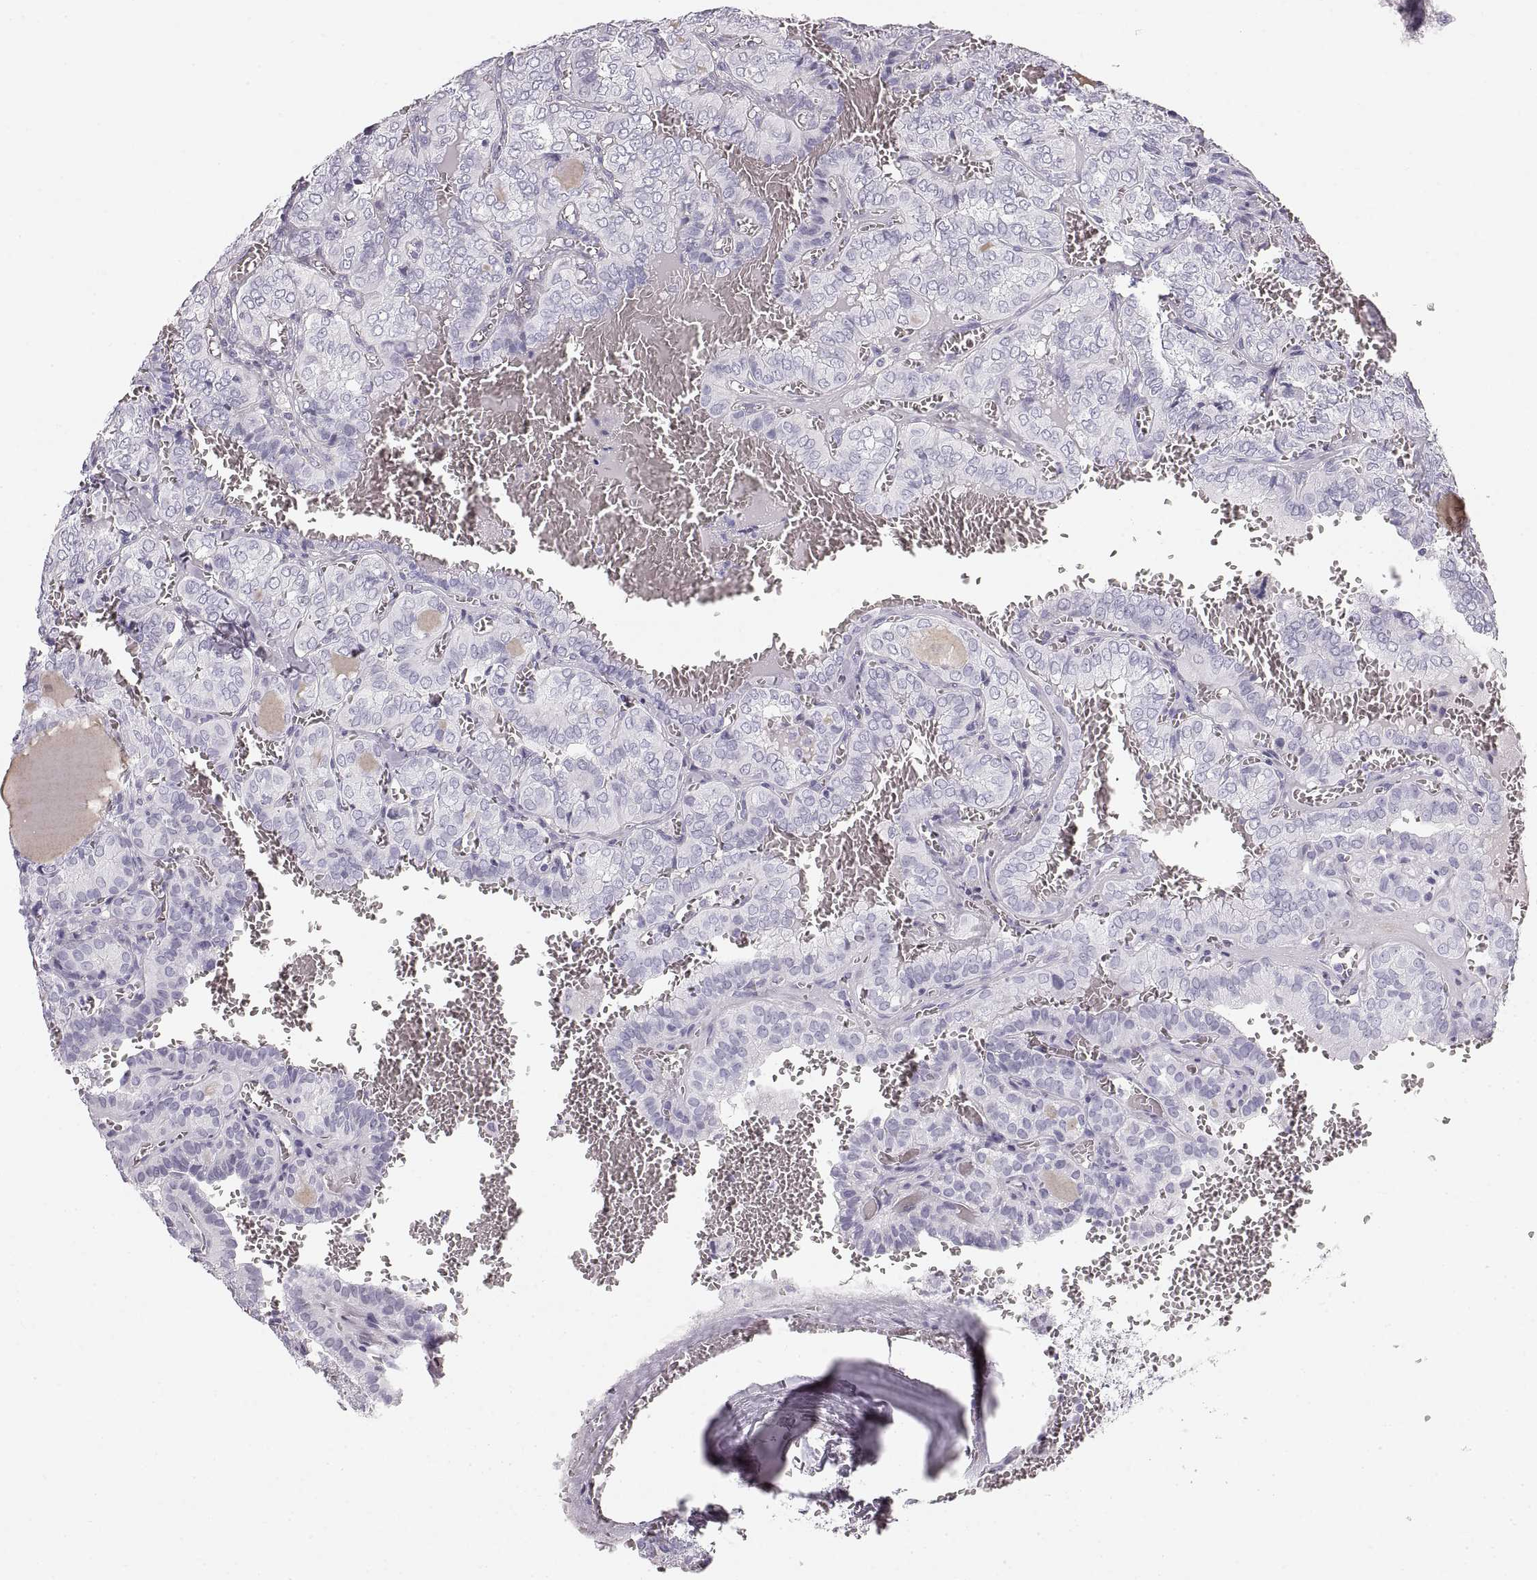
{"staining": {"intensity": "negative", "quantity": "none", "location": "none"}, "tissue": "thyroid cancer", "cell_type": "Tumor cells", "image_type": "cancer", "snomed": [{"axis": "morphology", "description": "Papillary adenocarcinoma, NOS"}, {"axis": "topography", "description": "Thyroid gland"}], "caption": "Immunohistochemistry (IHC) micrograph of neoplastic tissue: human thyroid papillary adenocarcinoma stained with DAB (3,3'-diaminobenzidine) shows no significant protein staining in tumor cells.", "gene": "CRYAA", "patient": {"sex": "female", "age": 41}}